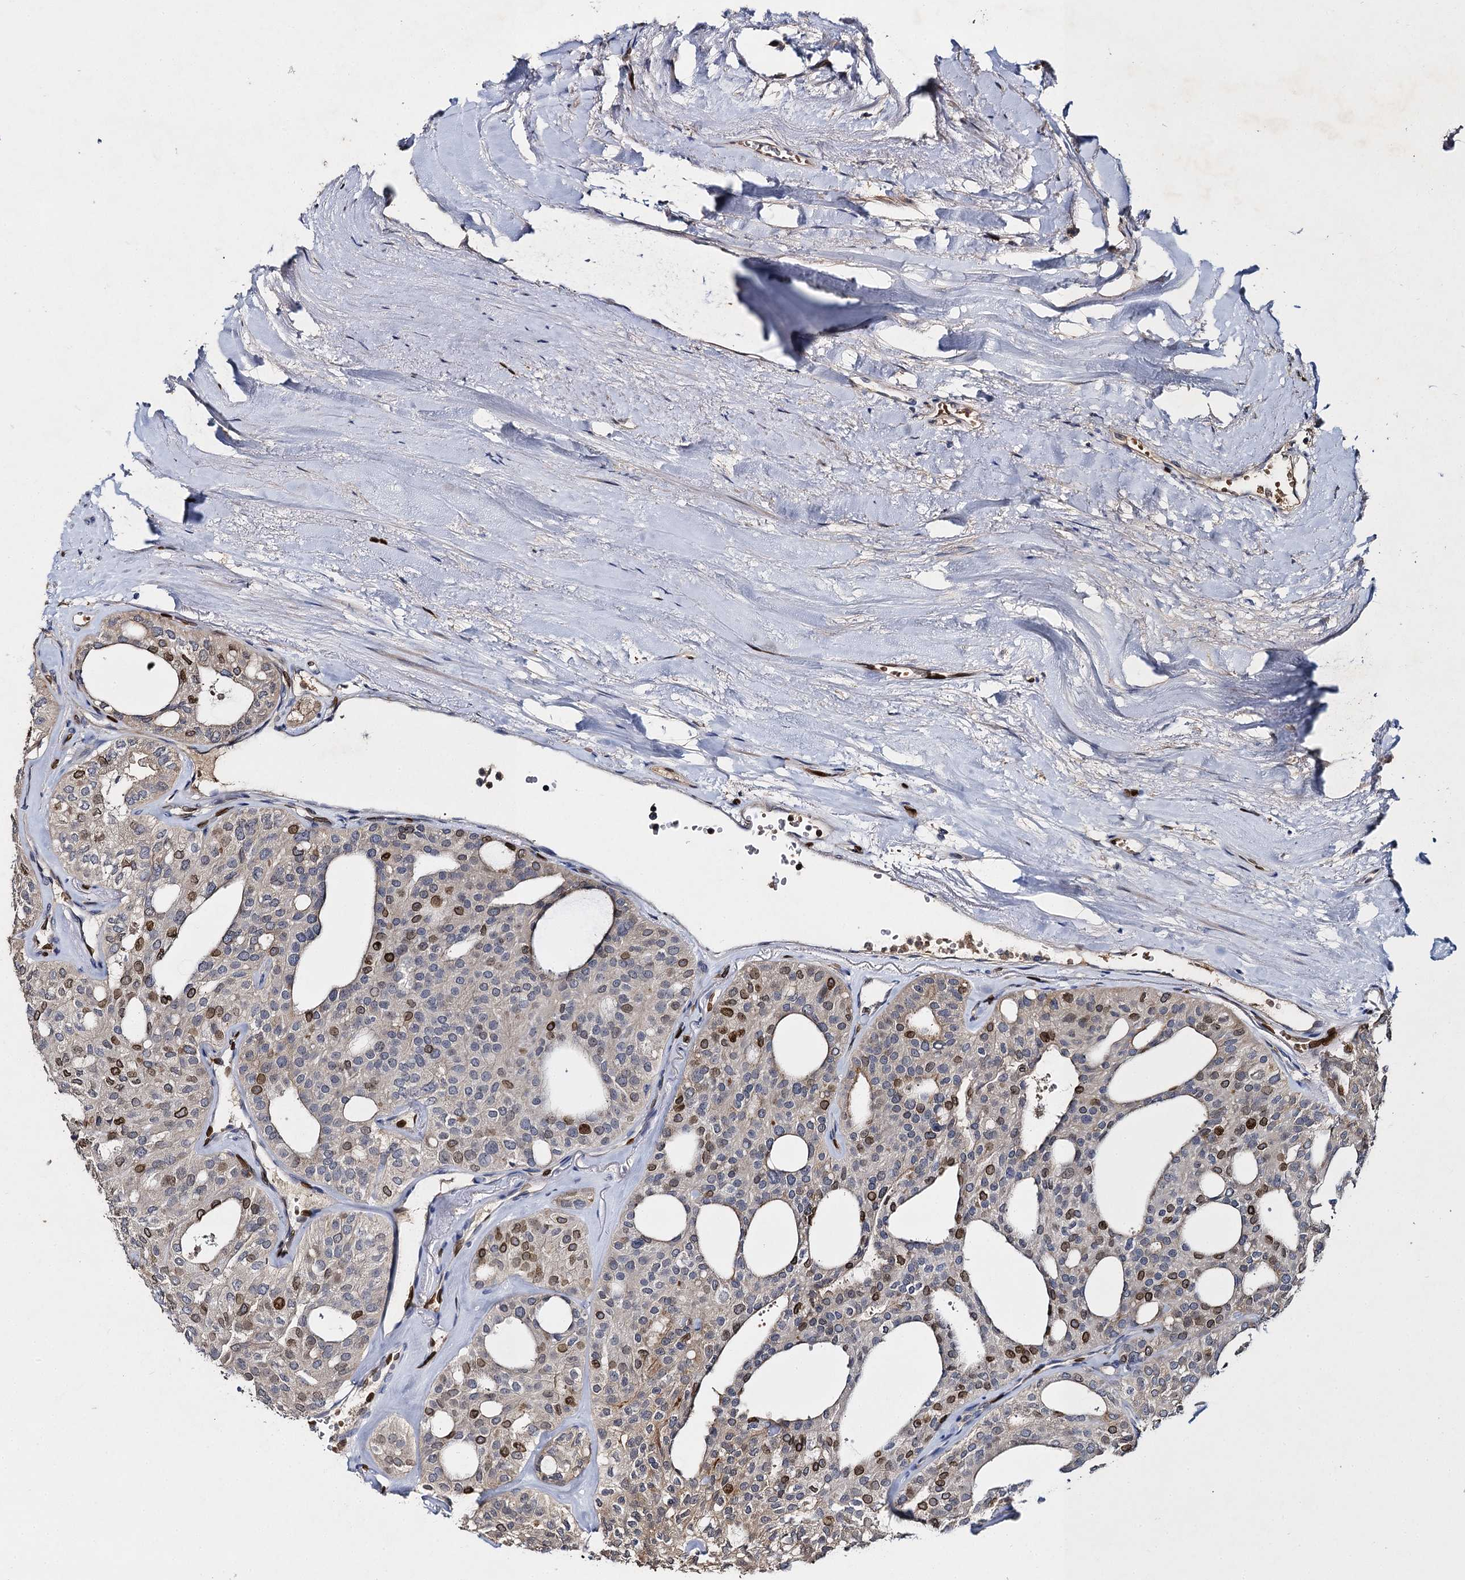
{"staining": {"intensity": "moderate", "quantity": "25%-75%", "location": "cytoplasmic/membranous,nuclear"}, "tissue": "thyroid cancer", "cell_type": "Tumor cells", "image_type": "cancer", "snomed": [{"axis": "morphology", "description": "Follicular adenoma carcinoma, NOS"}, {"axis": "topography", "description": "Thyroid gland"}], "caption": "Immunohistochemistry (DAB (3,3'-diaminobenzidine)) staining of follicular adenoma carcinoma (thyroid) exhibits moderate cytoplasmic/membranous and nuclear protein staining in about 25%-75% of tumor cells.", "gene": "SLC11A2", "patient": {"sex": "male", "age": 75}}